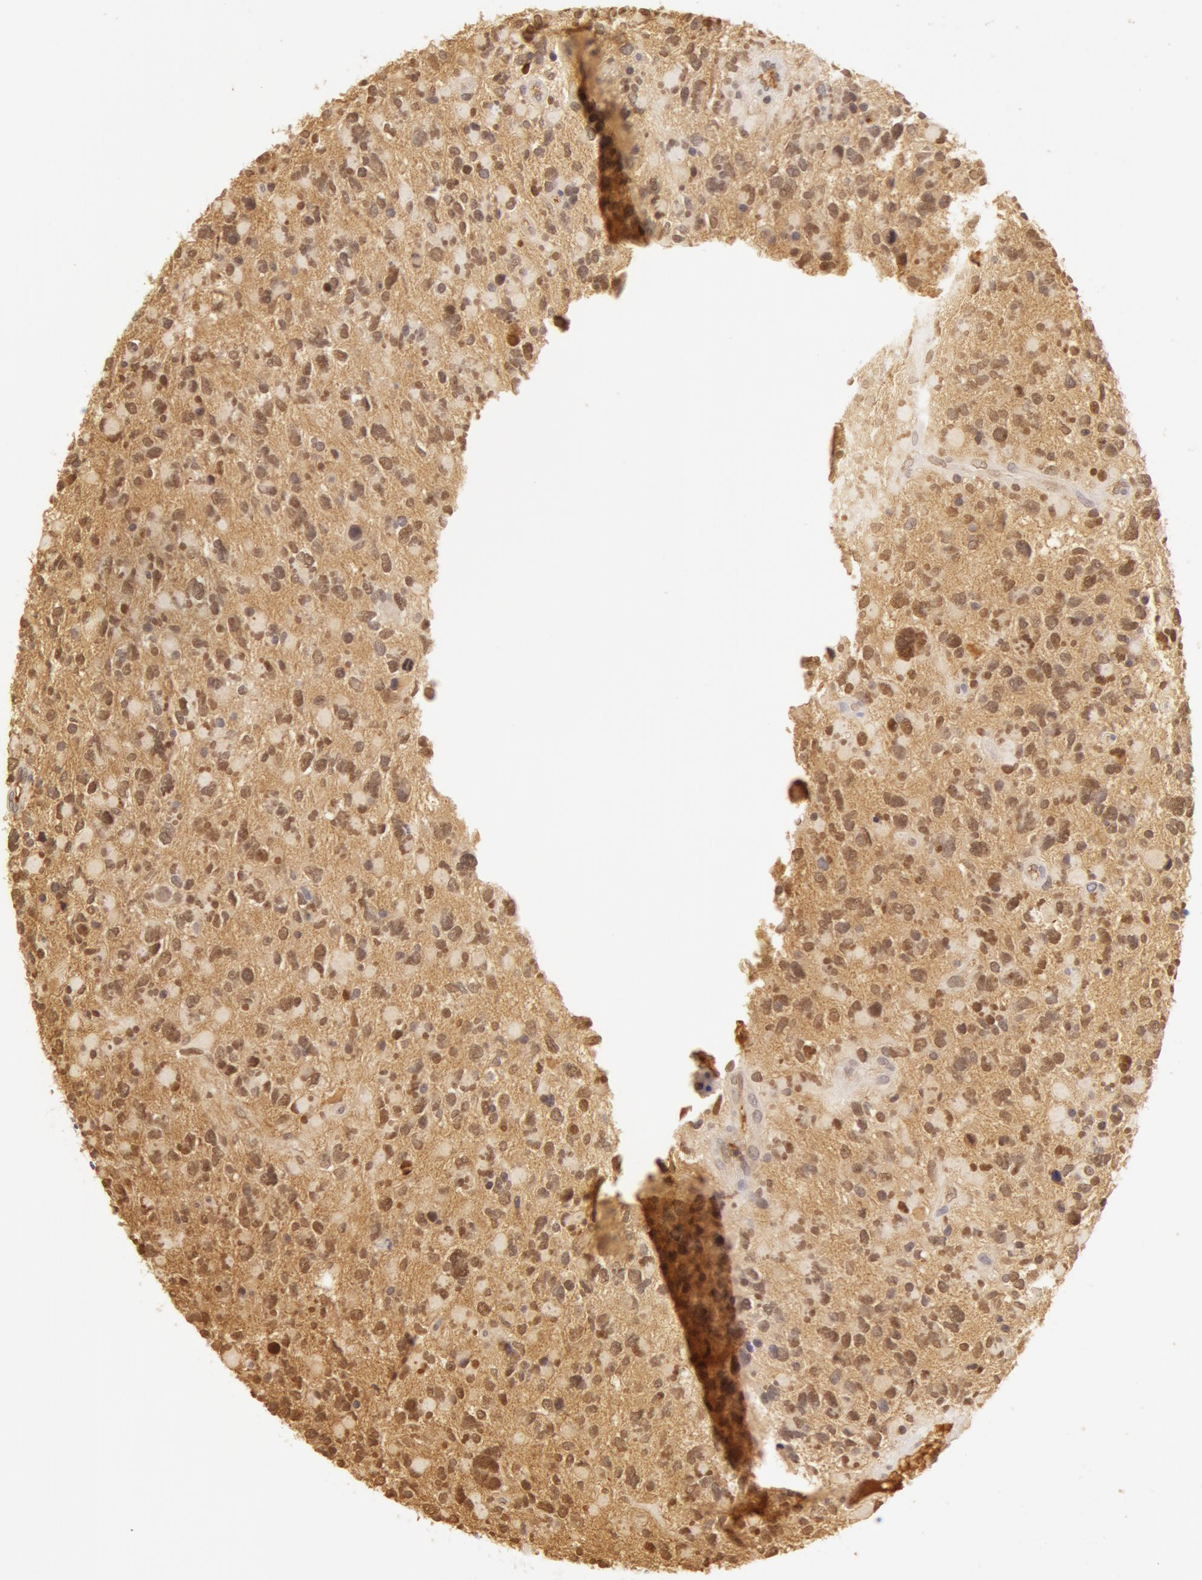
{"staining": {"intensity": "weak", "quantity": "<25%", "location": "cytoplasmic/membranous"}, "tissue": "glioma", "cell_type": "Tumor cells", "image_type": "cancer", "snomed": [{"axis": "morphology", "description": "Glioma, malignant, High grade"}, {"axis": "topography", "description": "Brain"}], "caption": "Tumor cells show no significant staining in malignant high-grade glioma.", "gene": "AHSG", "patient": {"sex": "female", "age": 37}}